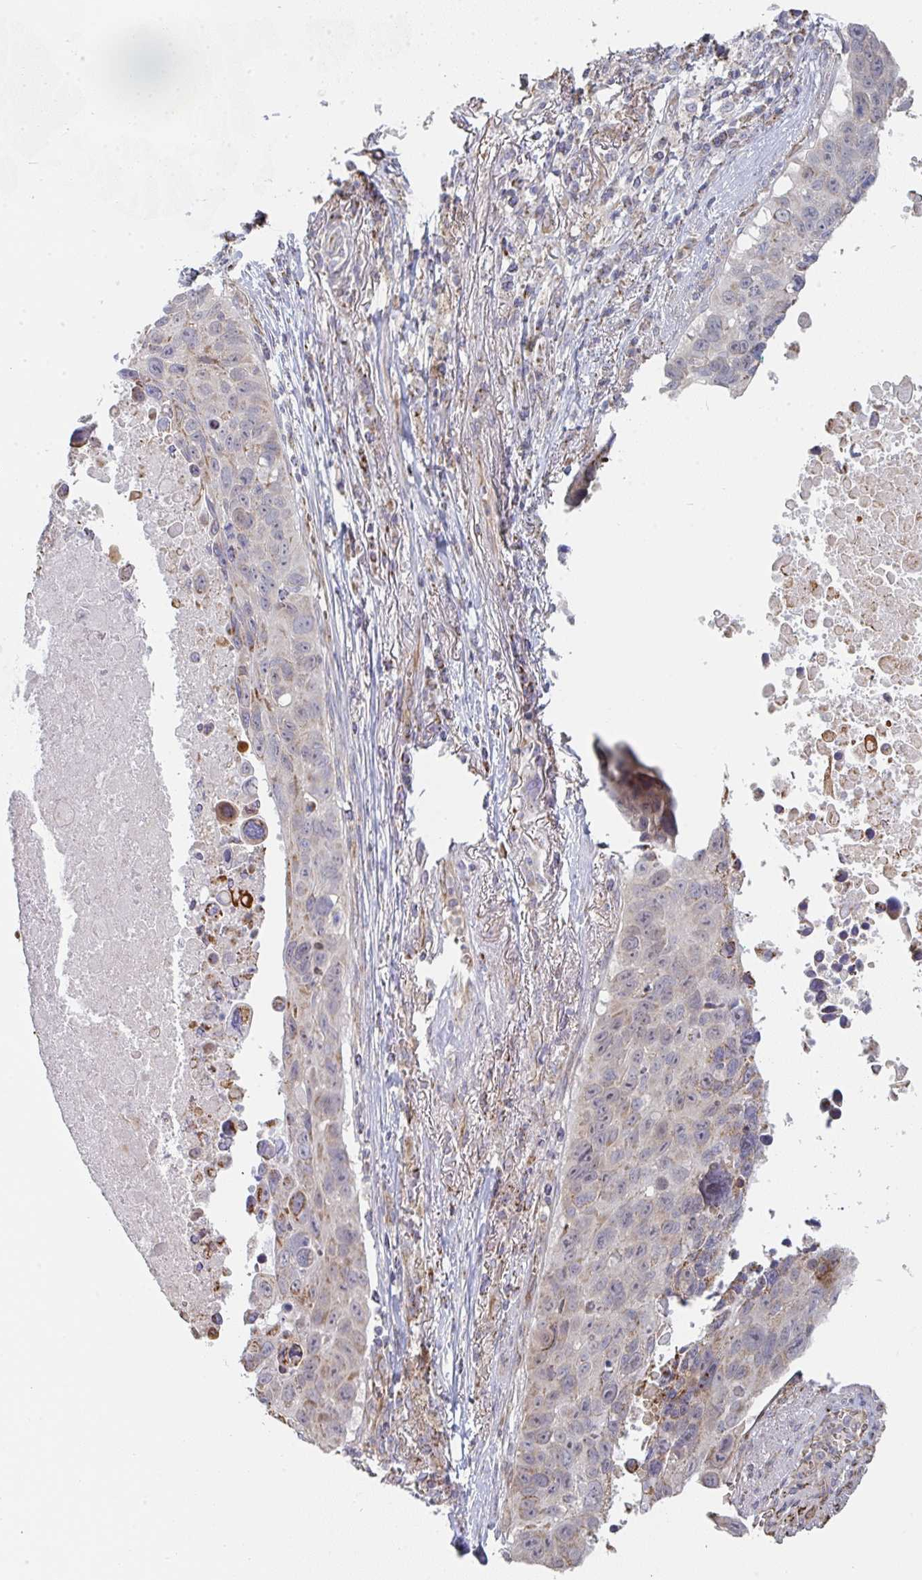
{"staining": {"intensity": "weak", "quantity": "<25%", "location": "cytoplasmic/membranous"}, "tissue": "lung cancer", "cell_type": "Tumor cells", "image_type": "cancer", "snomed": [{"axis": "morphology", "description": "Squamous cell carcinoma, NOS"}, {"axis": "topography", "description": "Lung"}], "caption": "Human lung cancer stained for a protein using IHC reveals no expression in tumor cells.", "gene": "ZNF526", "patient": {"sex": "male", "age": 66}}